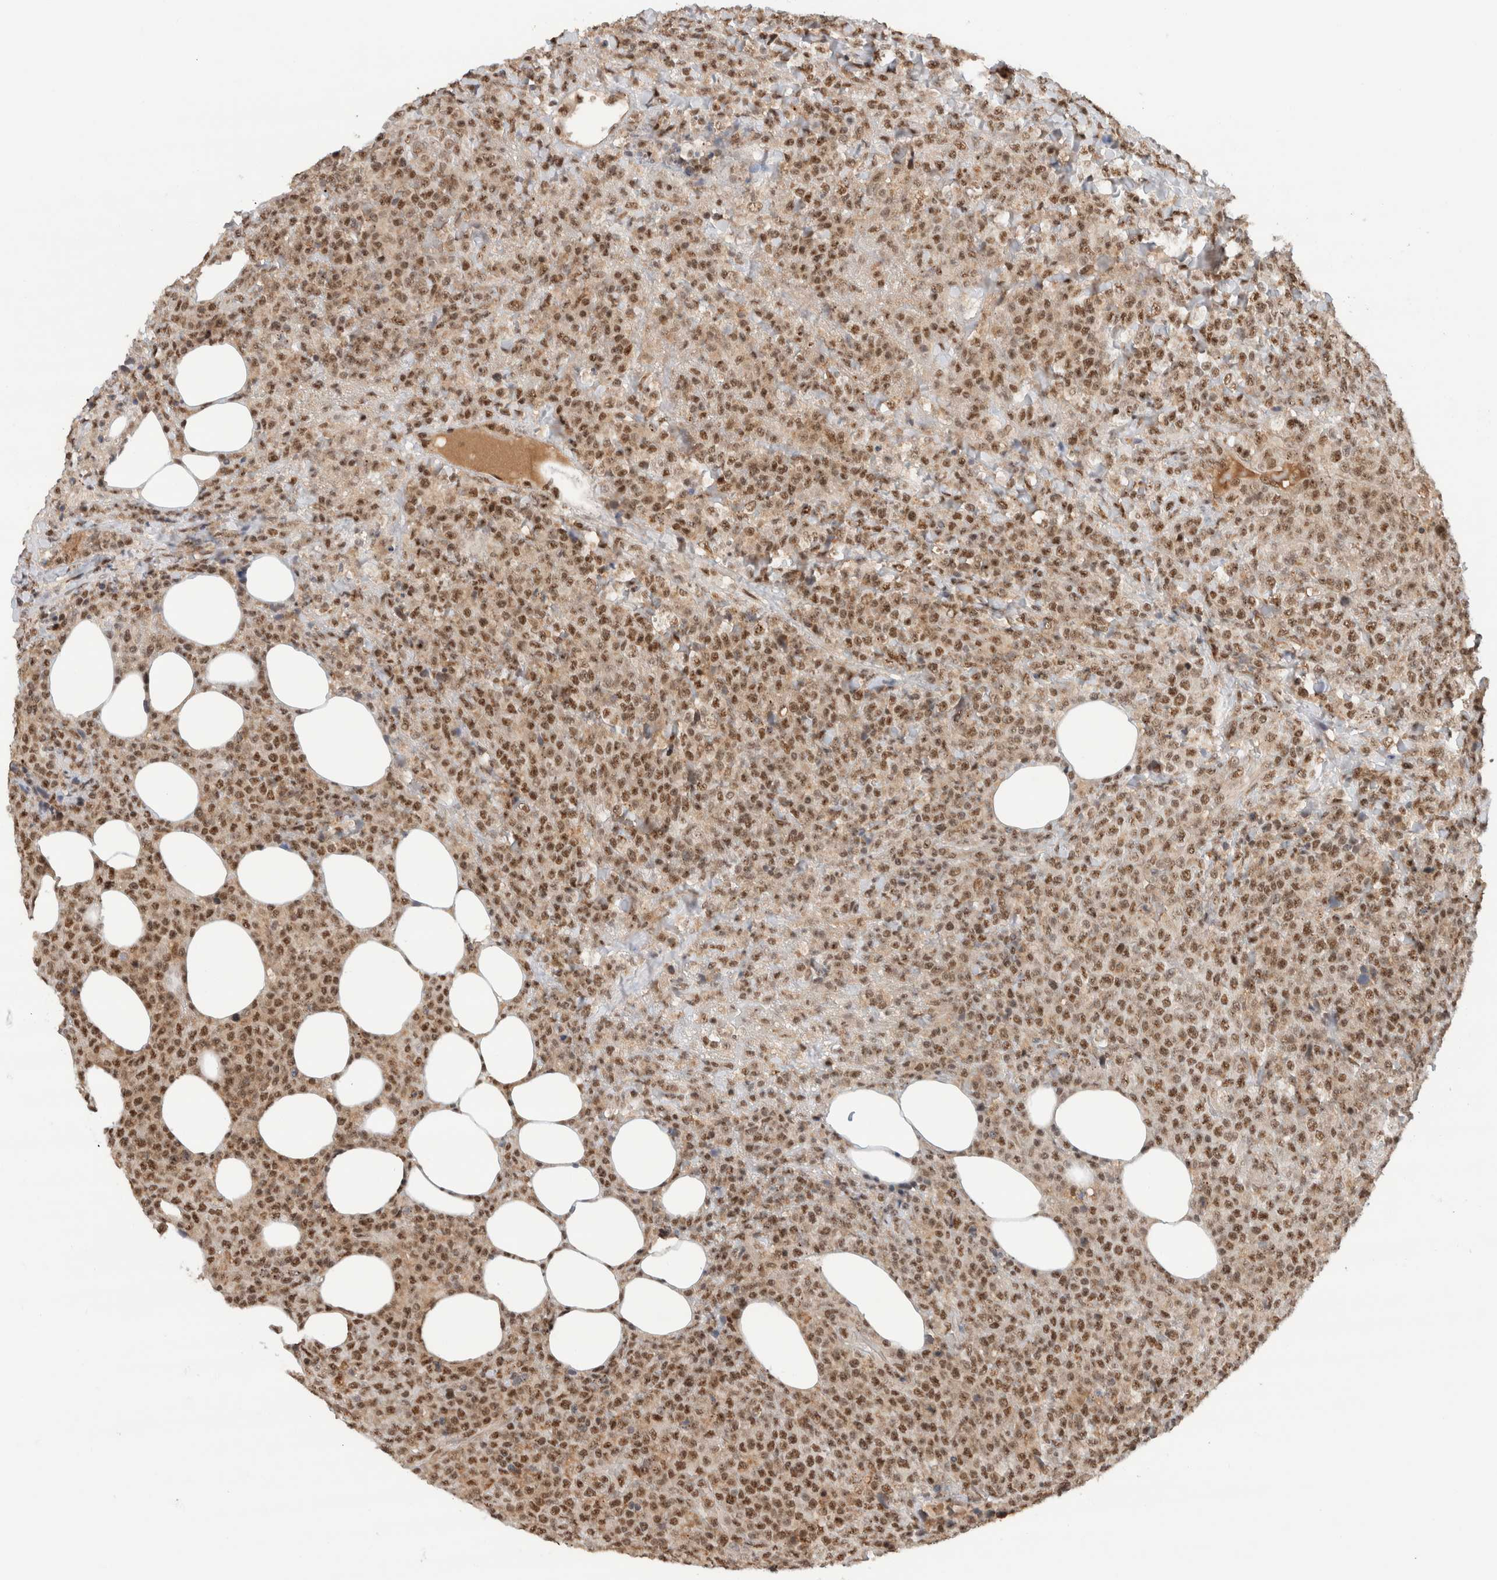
{"staining": {"intensity": "strong", "quantity": ">75%", "location": "nuclear"}, "tissue": "lymphoma", "cell_type": "Tumor cells", "image_type": "cancer", "snomed": [{"axis": "morphology", "description": "Malignant lymphoma, non-Hodgkin's type, High grade"}, {"axis": "topography", "description": "Lymph node"}], "caption": "Tumor cells demonstrate high levels of strong nuclear staining in approximately >75% of cells in malignant lymphoma, non-Hodgkin's type (high-grade).", "gene": "NCAPG2", "patient": {"sex": "male", "age": 13}}